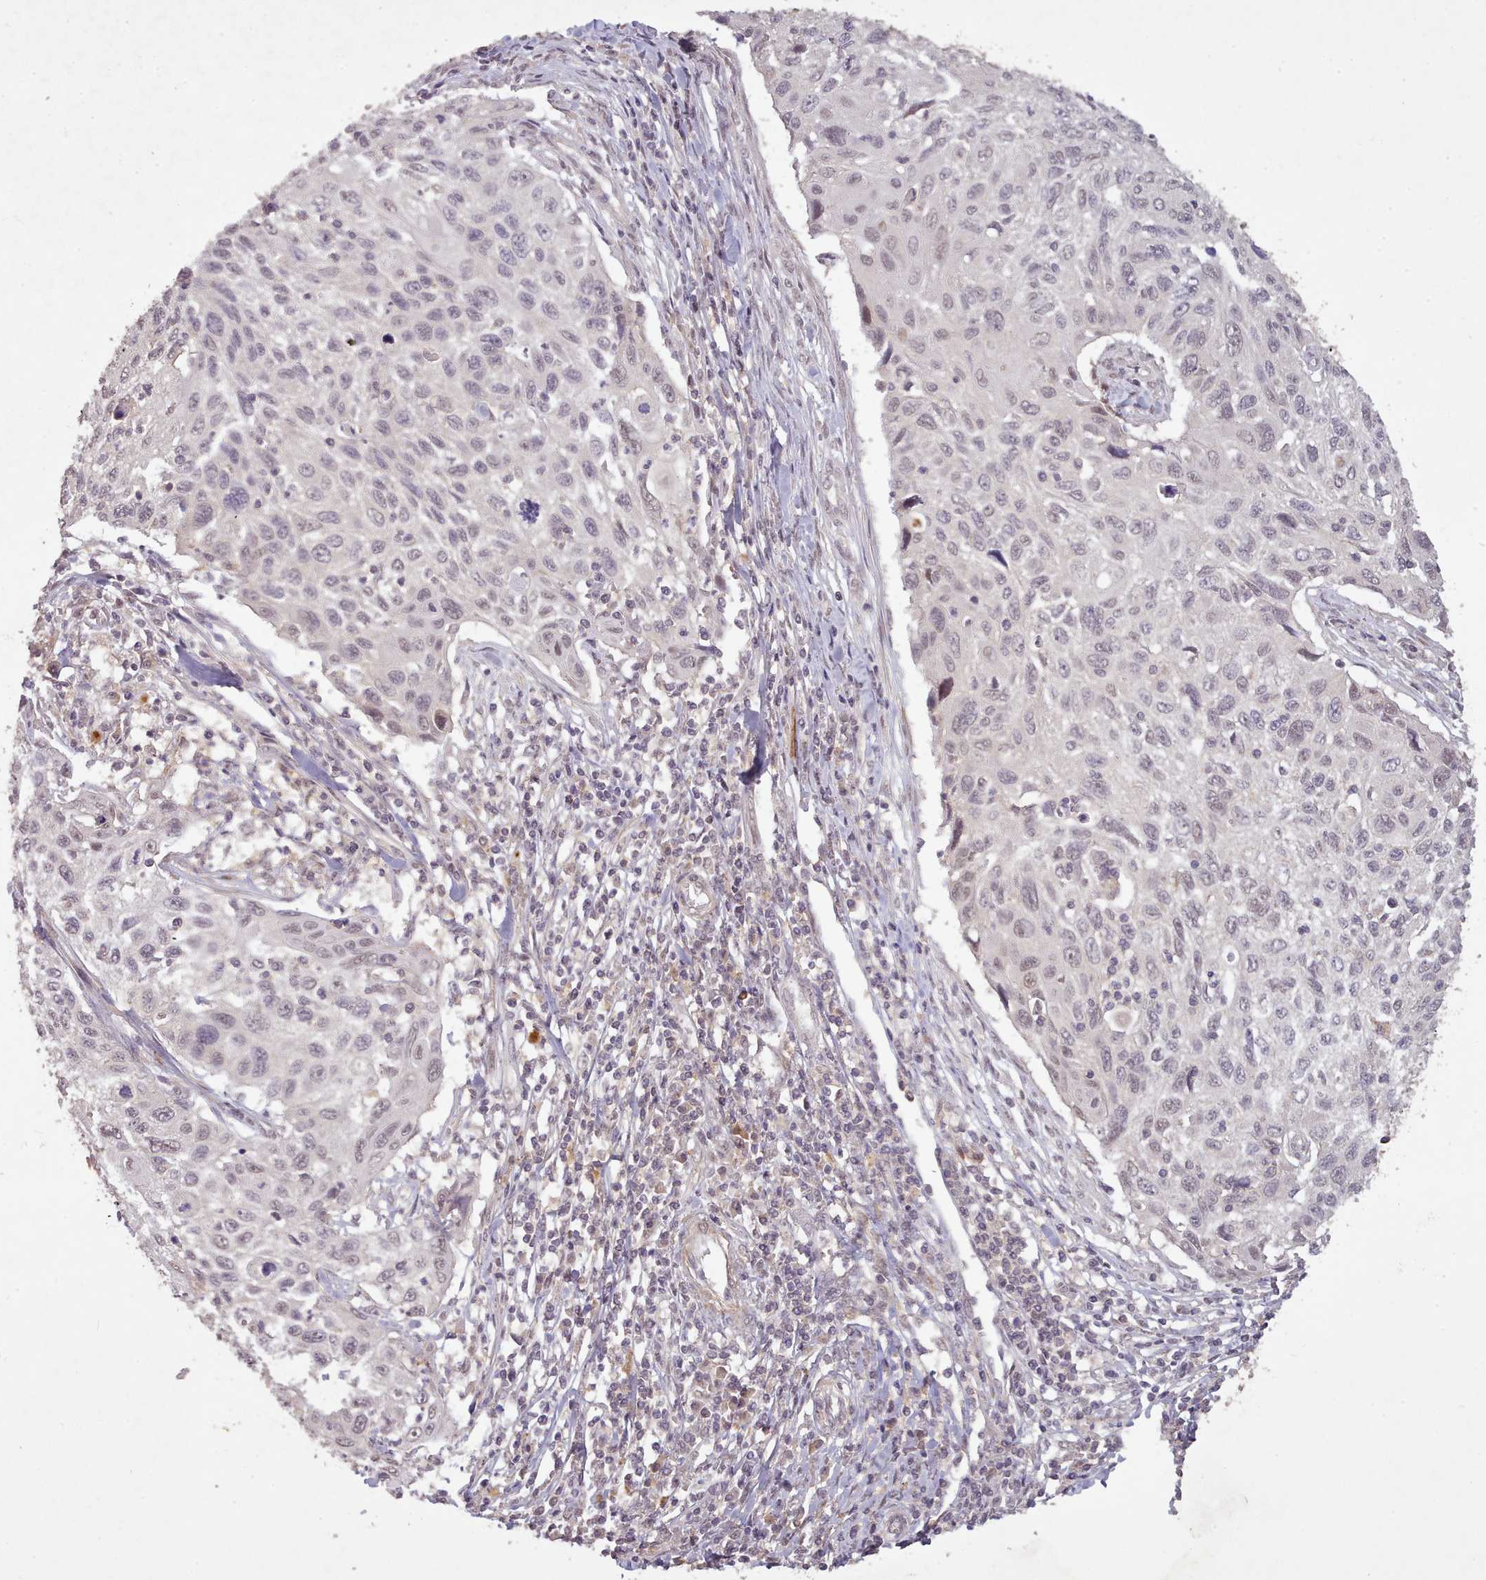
{"staining": {"intensity": "weak", "quantity": "<25%", "location": "nuclear"}, "tissue": "cervical cancer", "cell_type": "Tumor cells", "image_type": "cancer", "snomed": [{"axis": "morphology", "description": "Squamous cell carcinoma, NOS"}, {"axis": "topography", "description": "Cervix"}], "caption": "There is no significant positivity in tumor cells of squamous cell carcinoma (cervical).", "gene": "CDC6", "patient": {"sex": "female", "age": 70}}